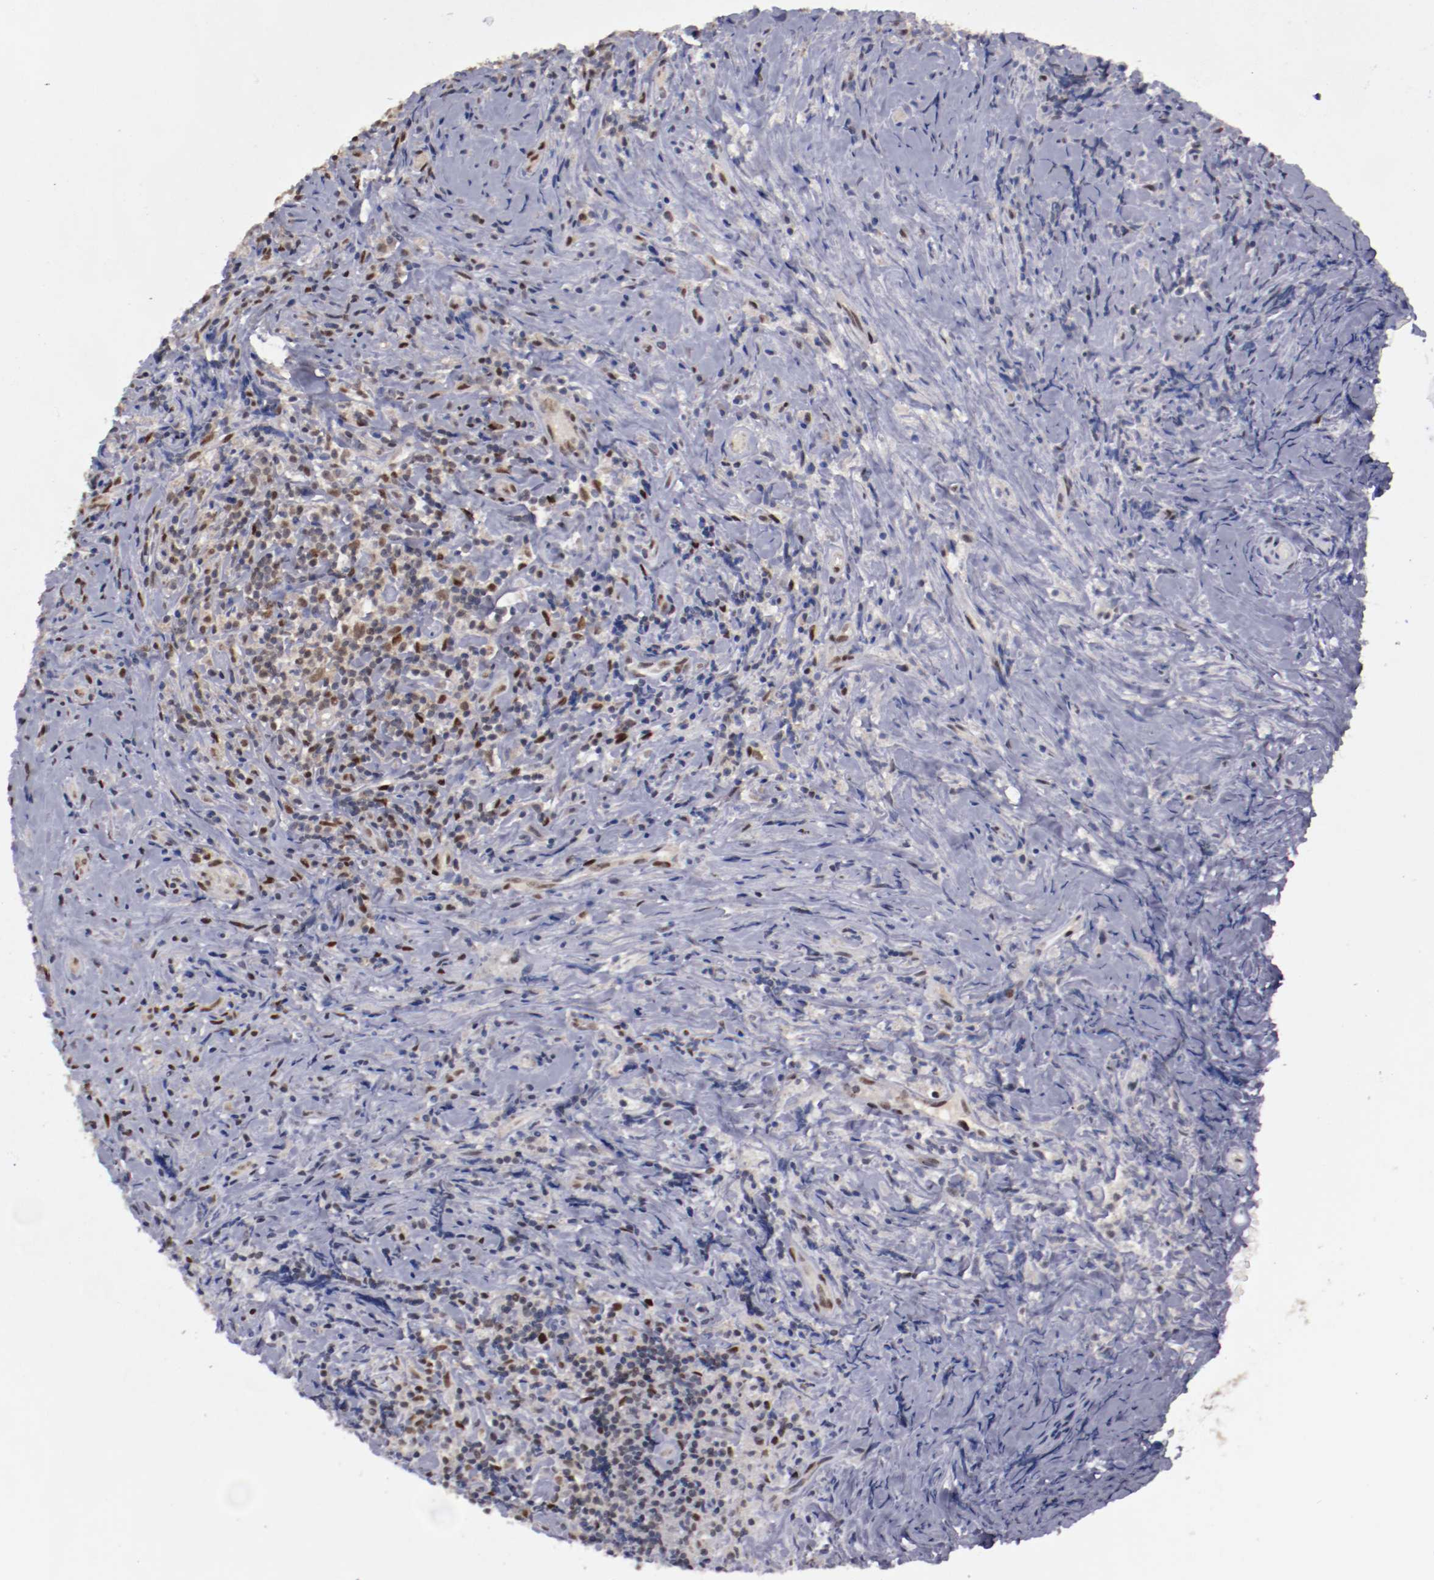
{"staining": {"intensity": "strong", "quantity": "<25%", "location": "cytoplasmic/membranous,nuclear"}, "tissue": "lymphoma", "cell_type": "Tumor cells", "image_type": "cancer", "snomed": [{"axis": "morphology", "description": "Hodgkin's disease, NOS"}, {"axis": "topography", "description": "Lymph node"}], "caption": "Lymphoma stained with immunohistochemistry displays strong cytoplasmic/membranous and nuclear positivity in approximately <25% of tumor cells.", "gene": "ARNT", "patient": {"sex": "female", "age": 25}}